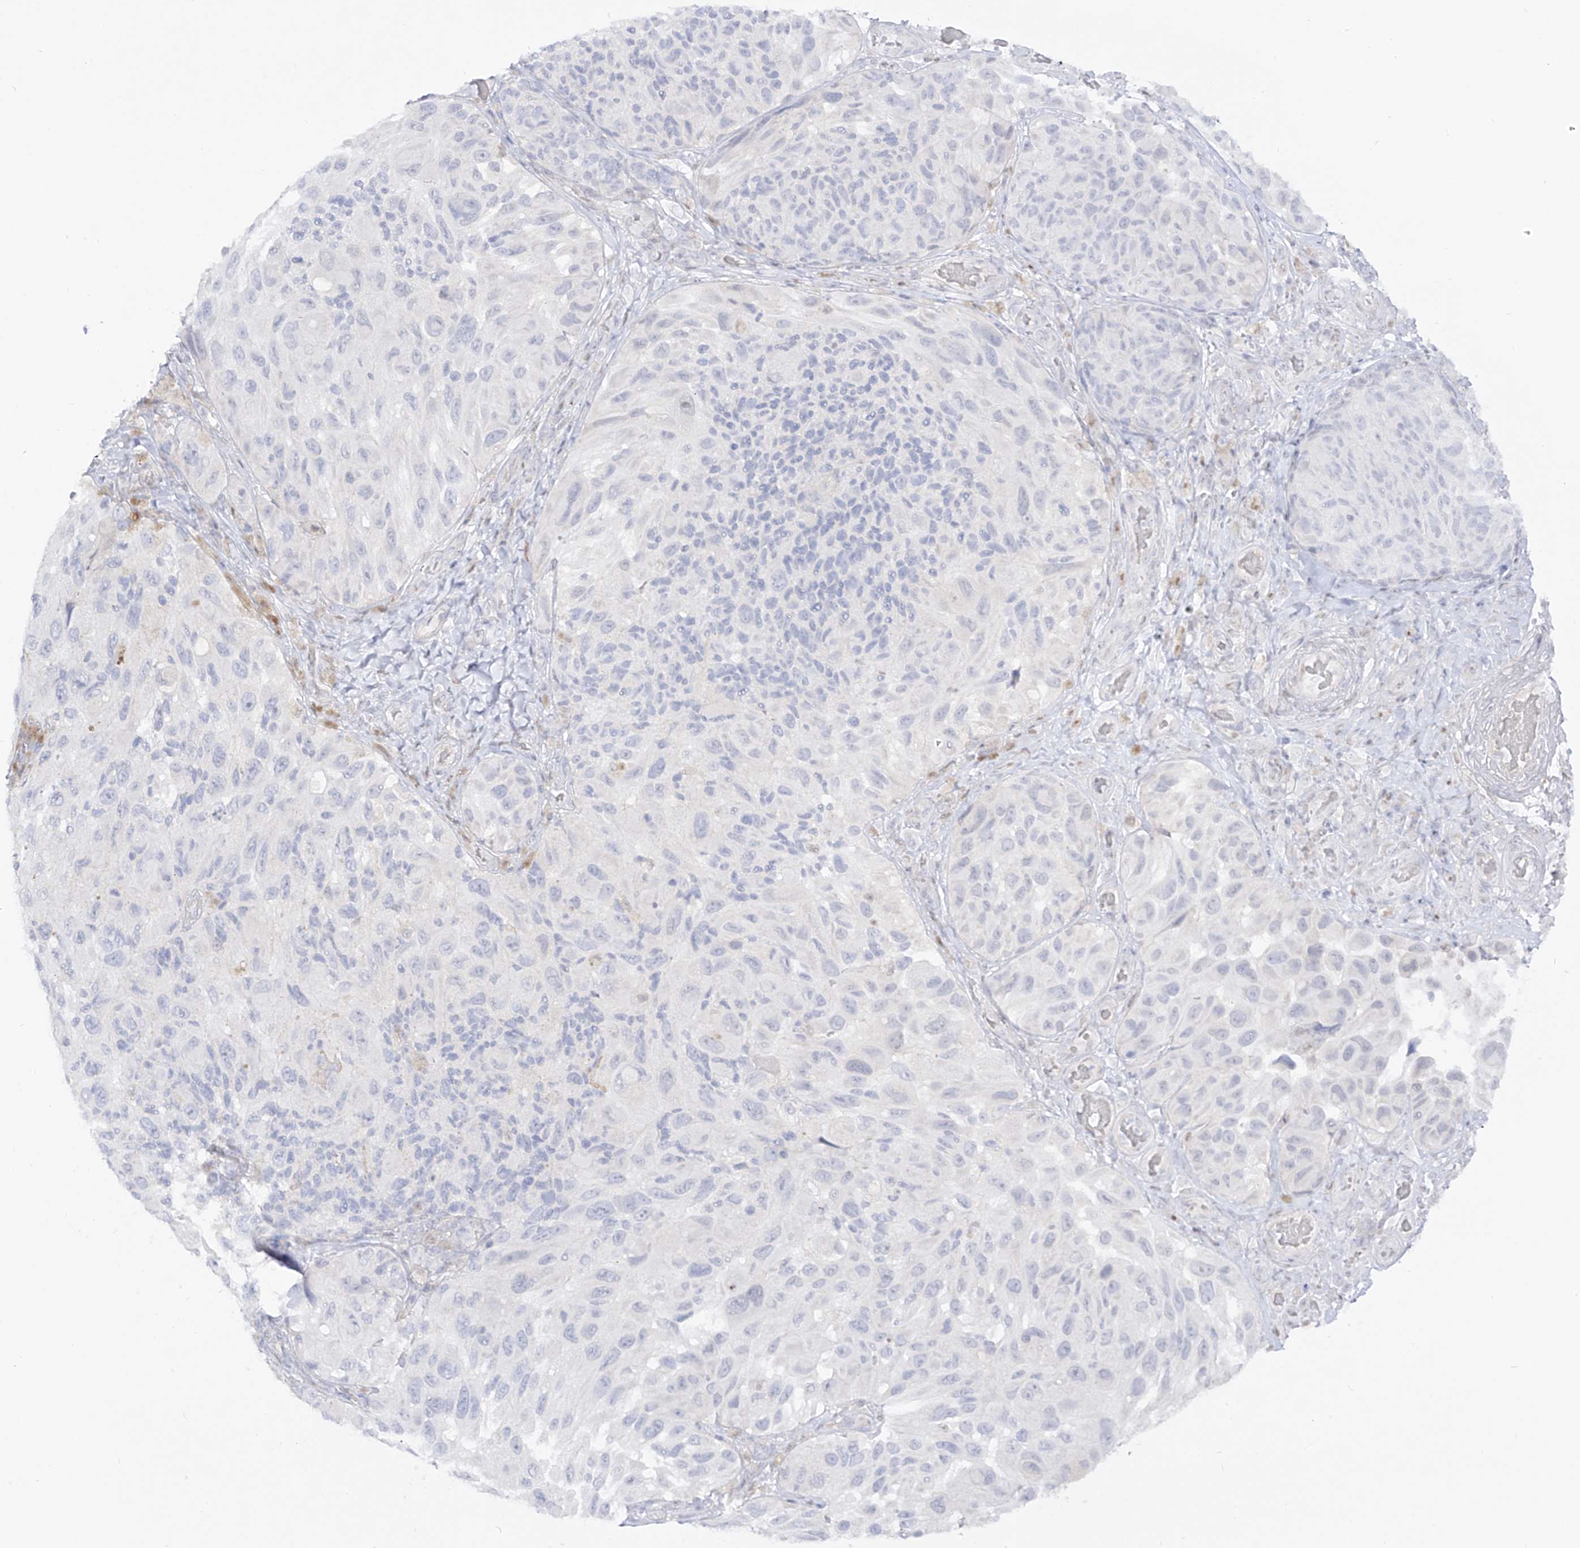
{"staining": {"intensity": "negative", "quantity": "none", "location": "none"}, "tissue": "melanoma", "cell_type": "Tumor cells", "image_type": "cancer", "snomed": [{"axis": "morphology", "description": "Malignant melanoma, NOS"}, {"axis": "topography", "description": "Skin"}], "caption": "The immunohistochemistry photomicrograph has no significant expression in tumor cells of malignant melanoma tissue.", "gene": "DMKN", "patient": {"sex": "female", "age": 73}}